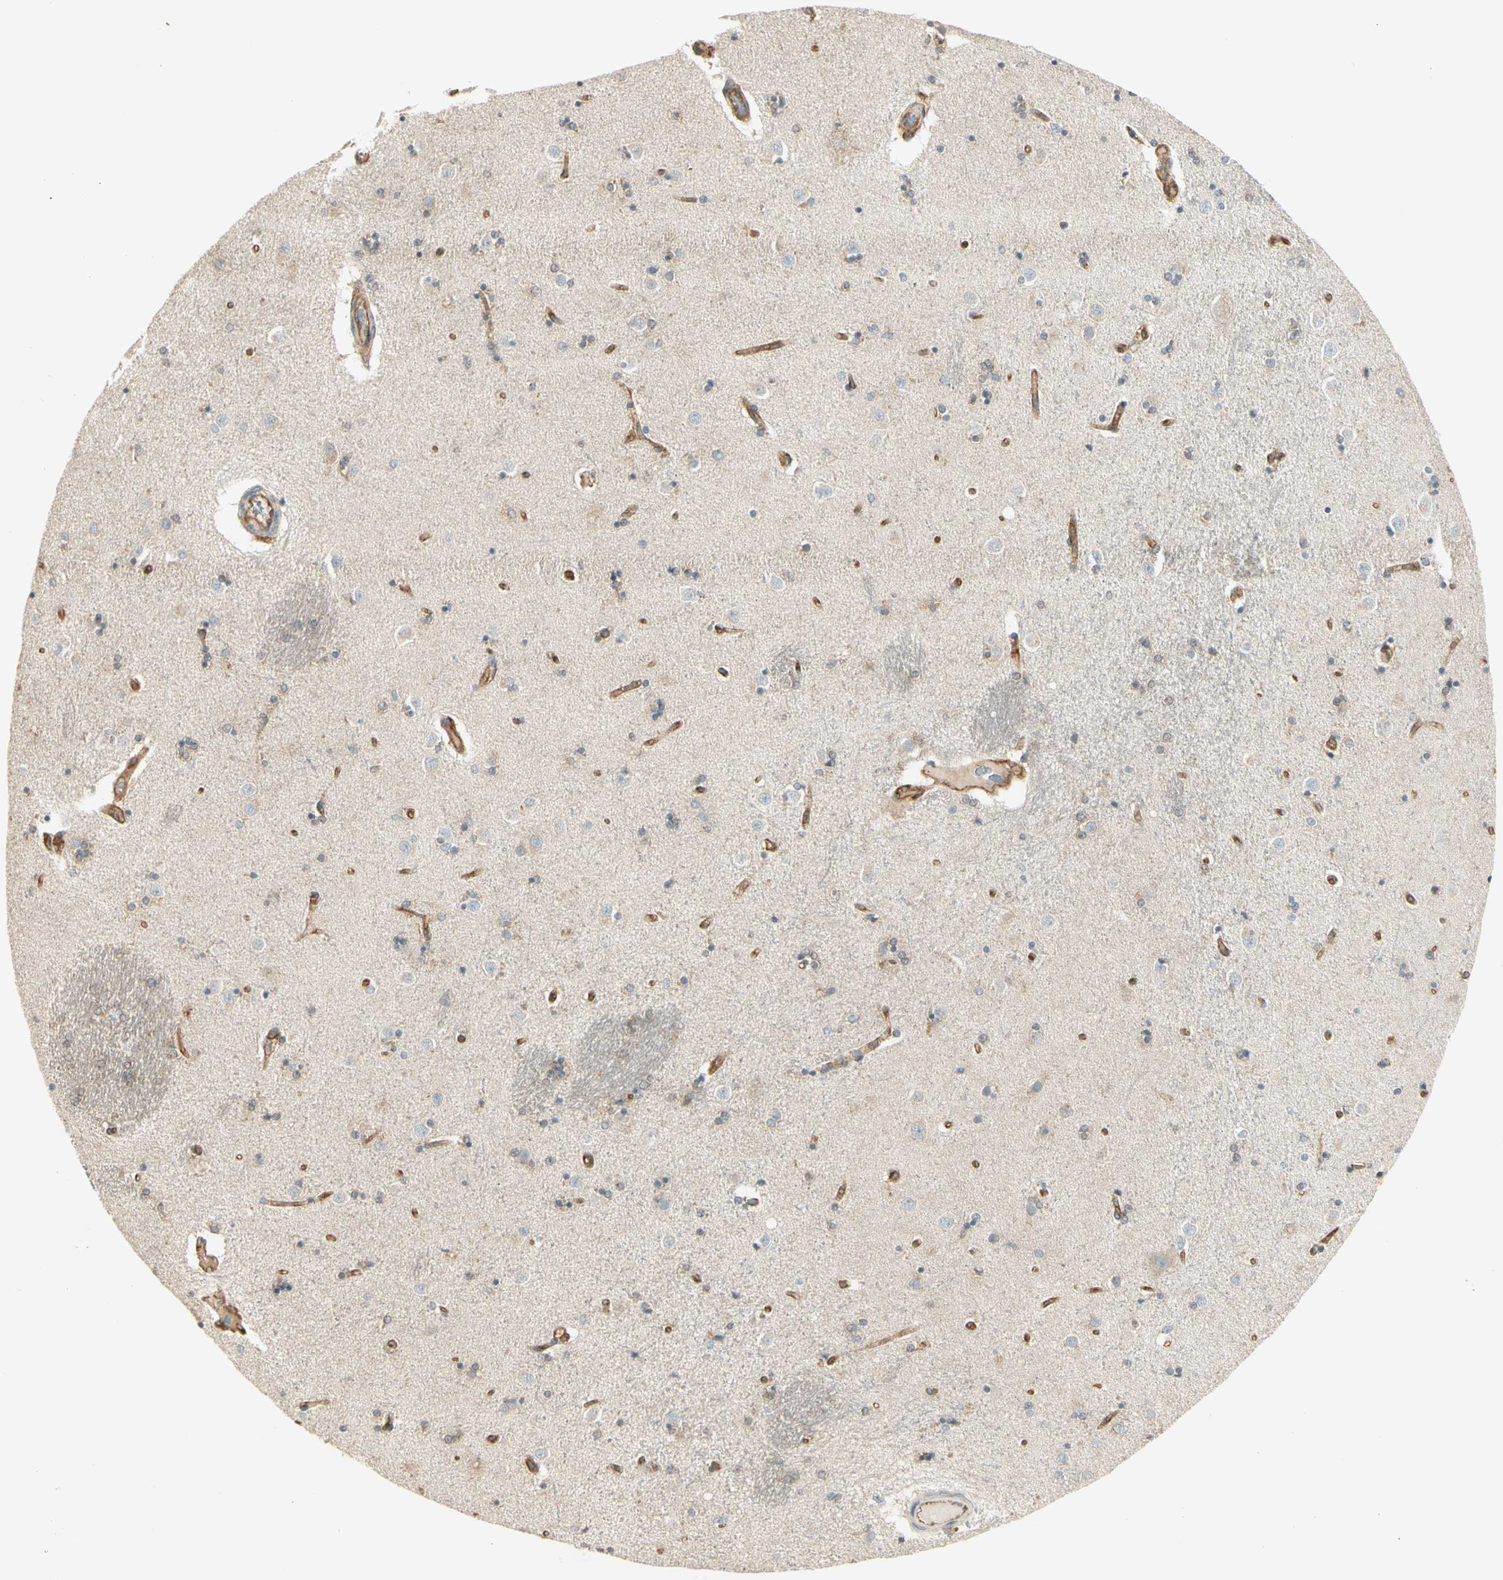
{"staining": {"intensity": "weak", "quantity": ">75%", "location": "cytoplasmic/membranous"}, "tissue": "caudate", "cell_type": "Glial cells", "image_type": "normal", "snomed": [{"axis": "morphology", "description": "Normal tissue, NOS"}, {"axis": "topography", "description": "Lateral ventricle wall"}], "caption": "The image demonstrates immunohistochemical staining of unremarkable caudate. There is weak cytoplasmic/membranous positivity is identified in about >75% of glial cells.", "gene": "AGFG1", "patient": {"sex": "female", "age": 54}}